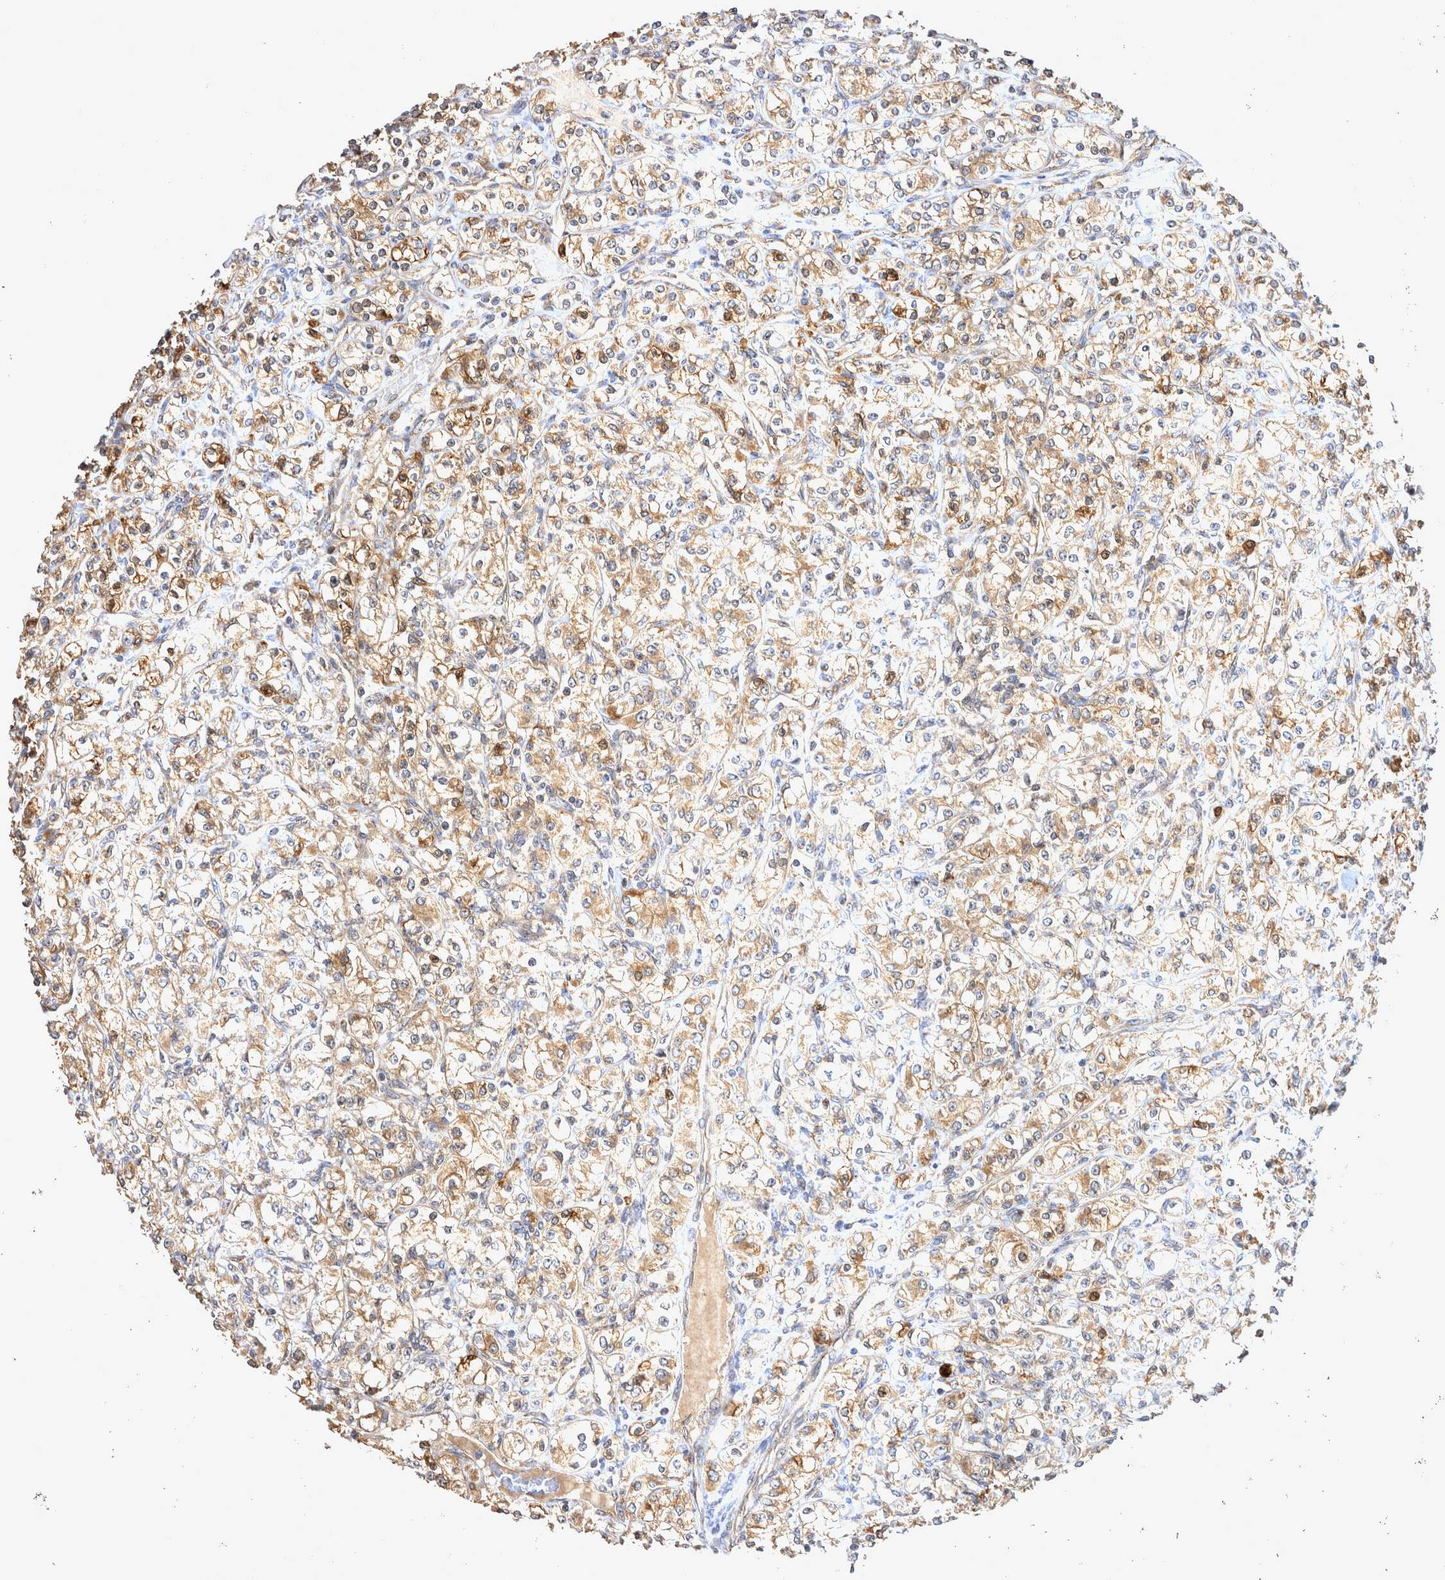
{"staining": {"intensity": "moderate", "quantity": ">75%", "location": "cytoplasmic/membranous"}, "tissue": "renal cancer", "cell_type": "Tumor cells", "image_type": "cancer", "snomed": [{"axis": "morphology", "description": "Adenocarcinoma, NOS"}, {"axis": "topography", "description": "Kidney"}], "caption": "This is an image of immunohistochemistry (IHC) staining of adenocarcinoma (renal), which shows moderate positivity in the cytoplasmic/membranous of tumor cells.", "gene": "ATXN2", "patient": {"sex": "male", "age": 77}}